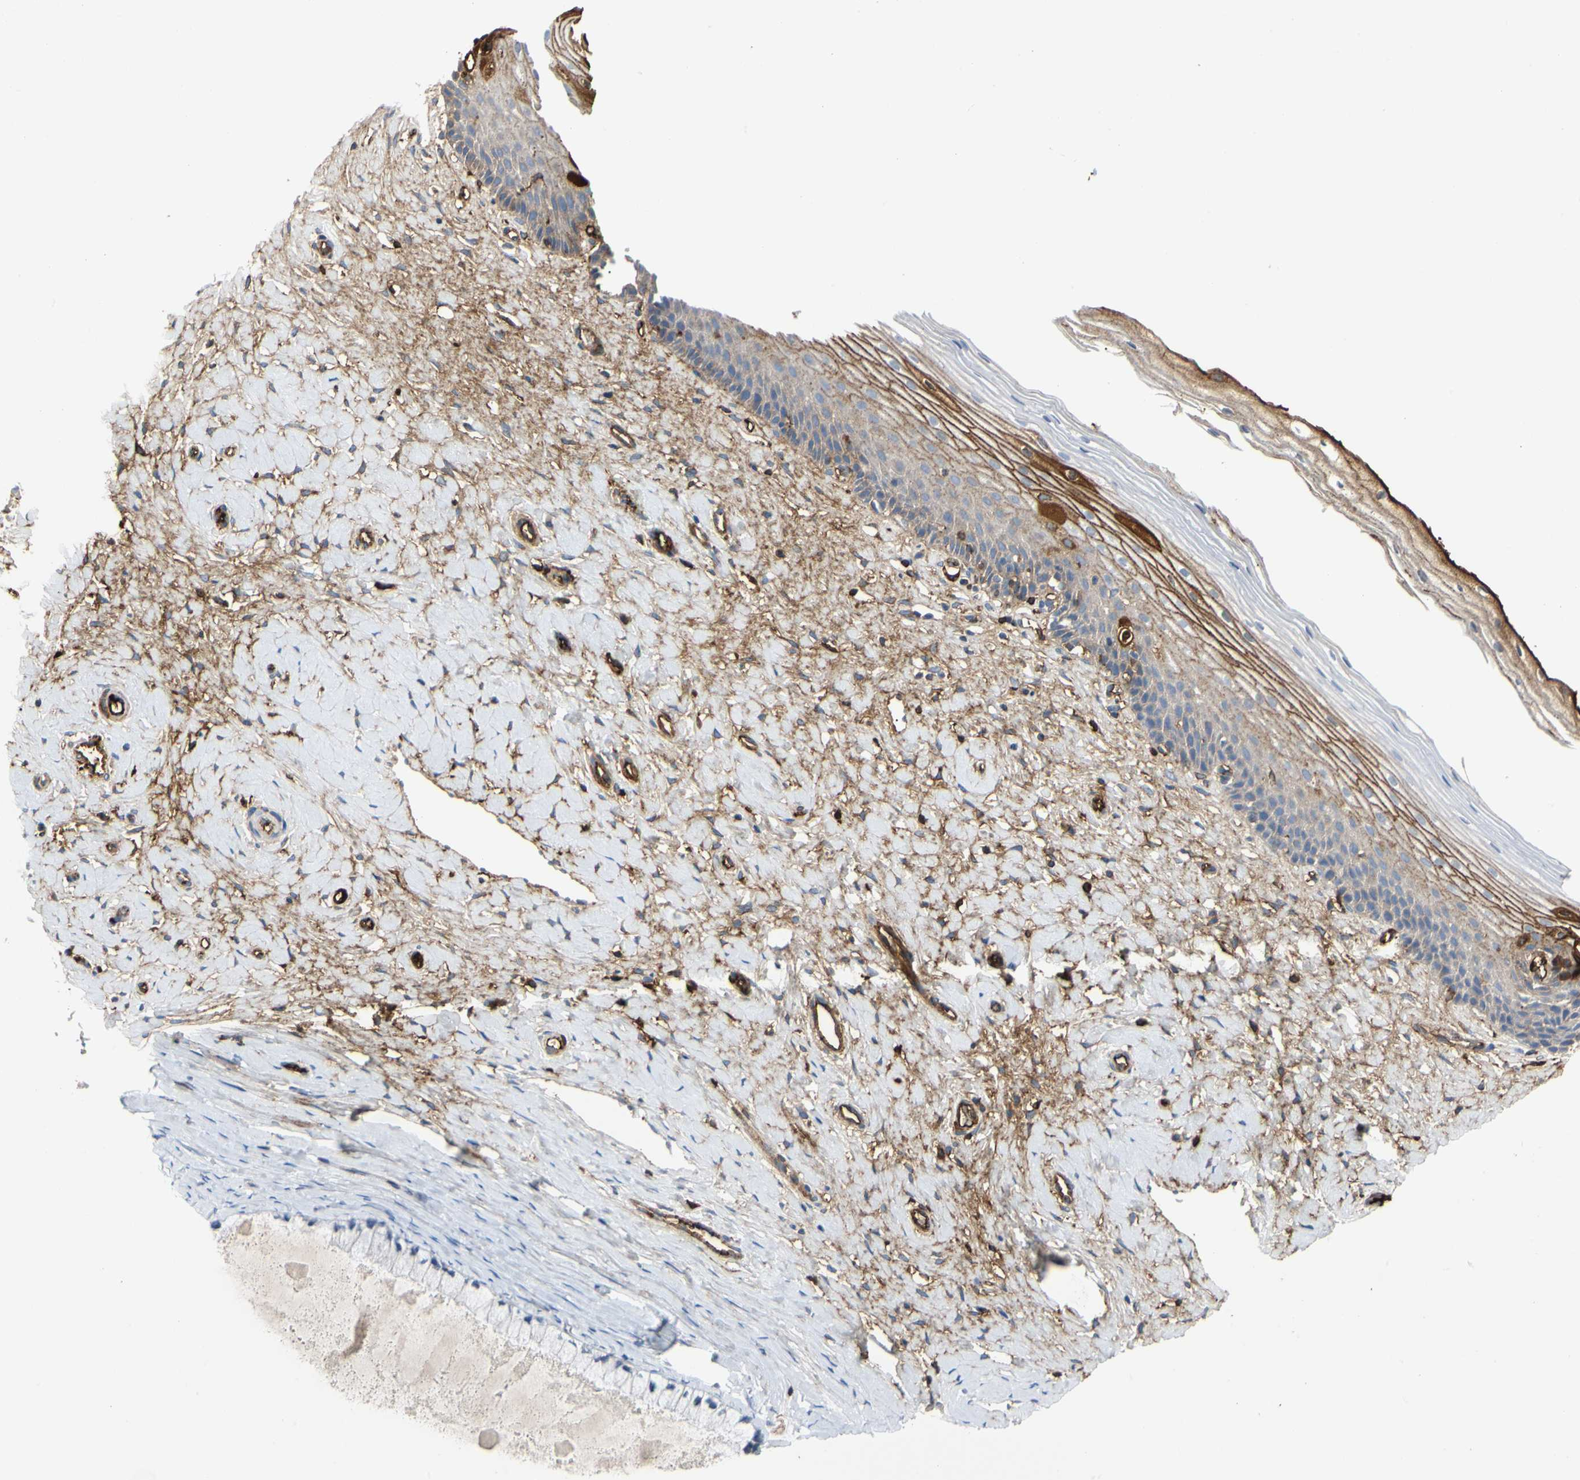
{"staining": {"intensity": "negative", "quantity": "none", "location": "none"}, "tissue": "cervix", "cell_type": "Glandular cells", "image_type": "normal", "snomed": [{"axis": "morphology", "description": "Normal tissue, NOS"}, {"axis": "topography", "description": "Cervix"}], "caption": "Human cervix stained for a protein using IHC exhibits no positivity in glandular cells.", "gene": "FGB", "patient": {"sex": "female", "age": 39}}